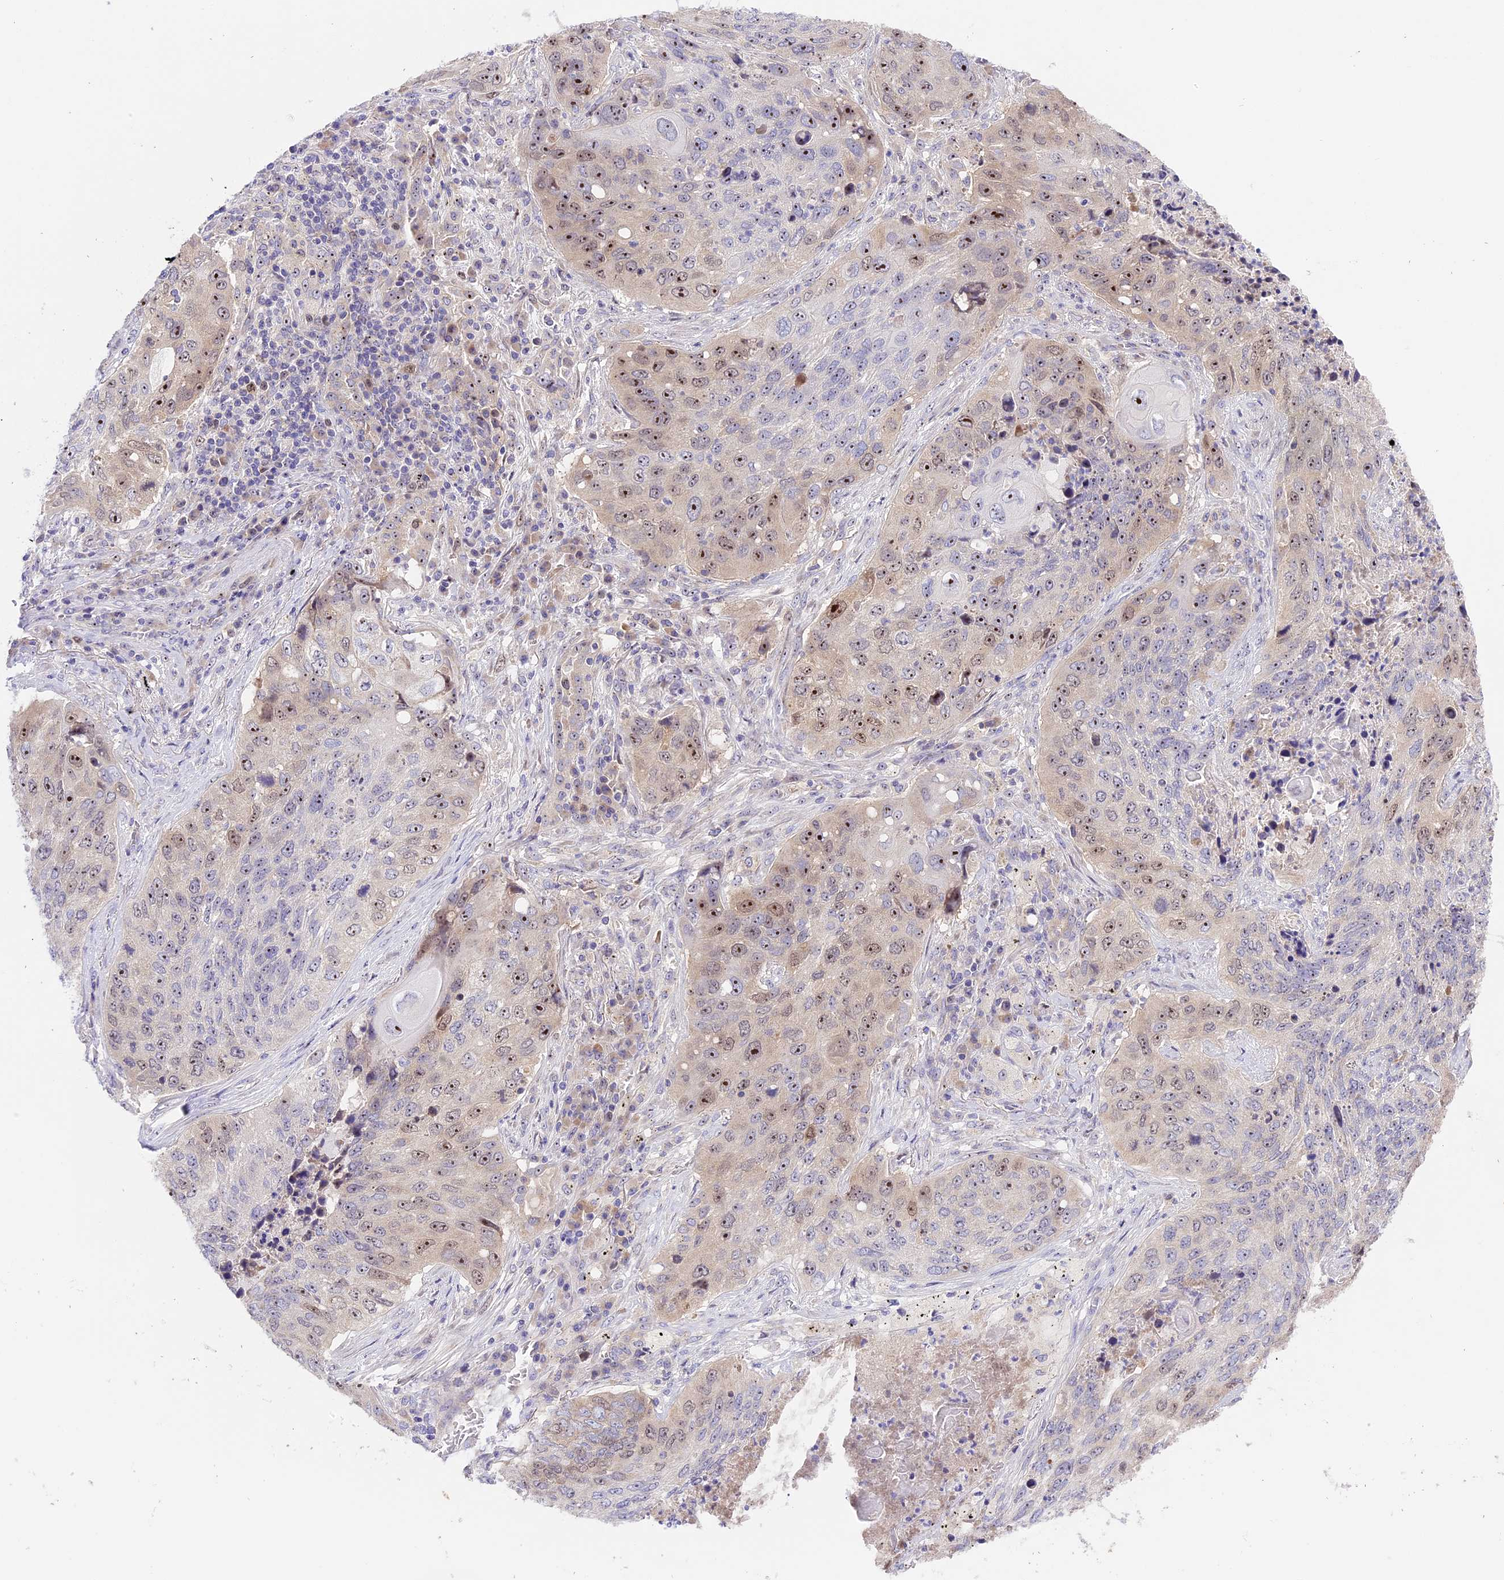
{"staining": {"intensity": "moderate", "quantity": "25%-75%", "location": "nuclear"}, "tissue": "lung cancer", "cell_type": "Tumor cells", "image_type": "cancer", "snomed": [{"axis": "morphology", "description": "Squamous cell carcinoma, NOS"}, {"axis": "topography", "description": "Lung"}], "caption": "The micrograph demonstrates immunohistochemical staining of squamous cell carcinoma (lung). There is moderate nuclear staining is present in approximately 25%-75% of tumor cells.", "gene": "RAD51", "patient": {"sex": "female", "age": 63}}